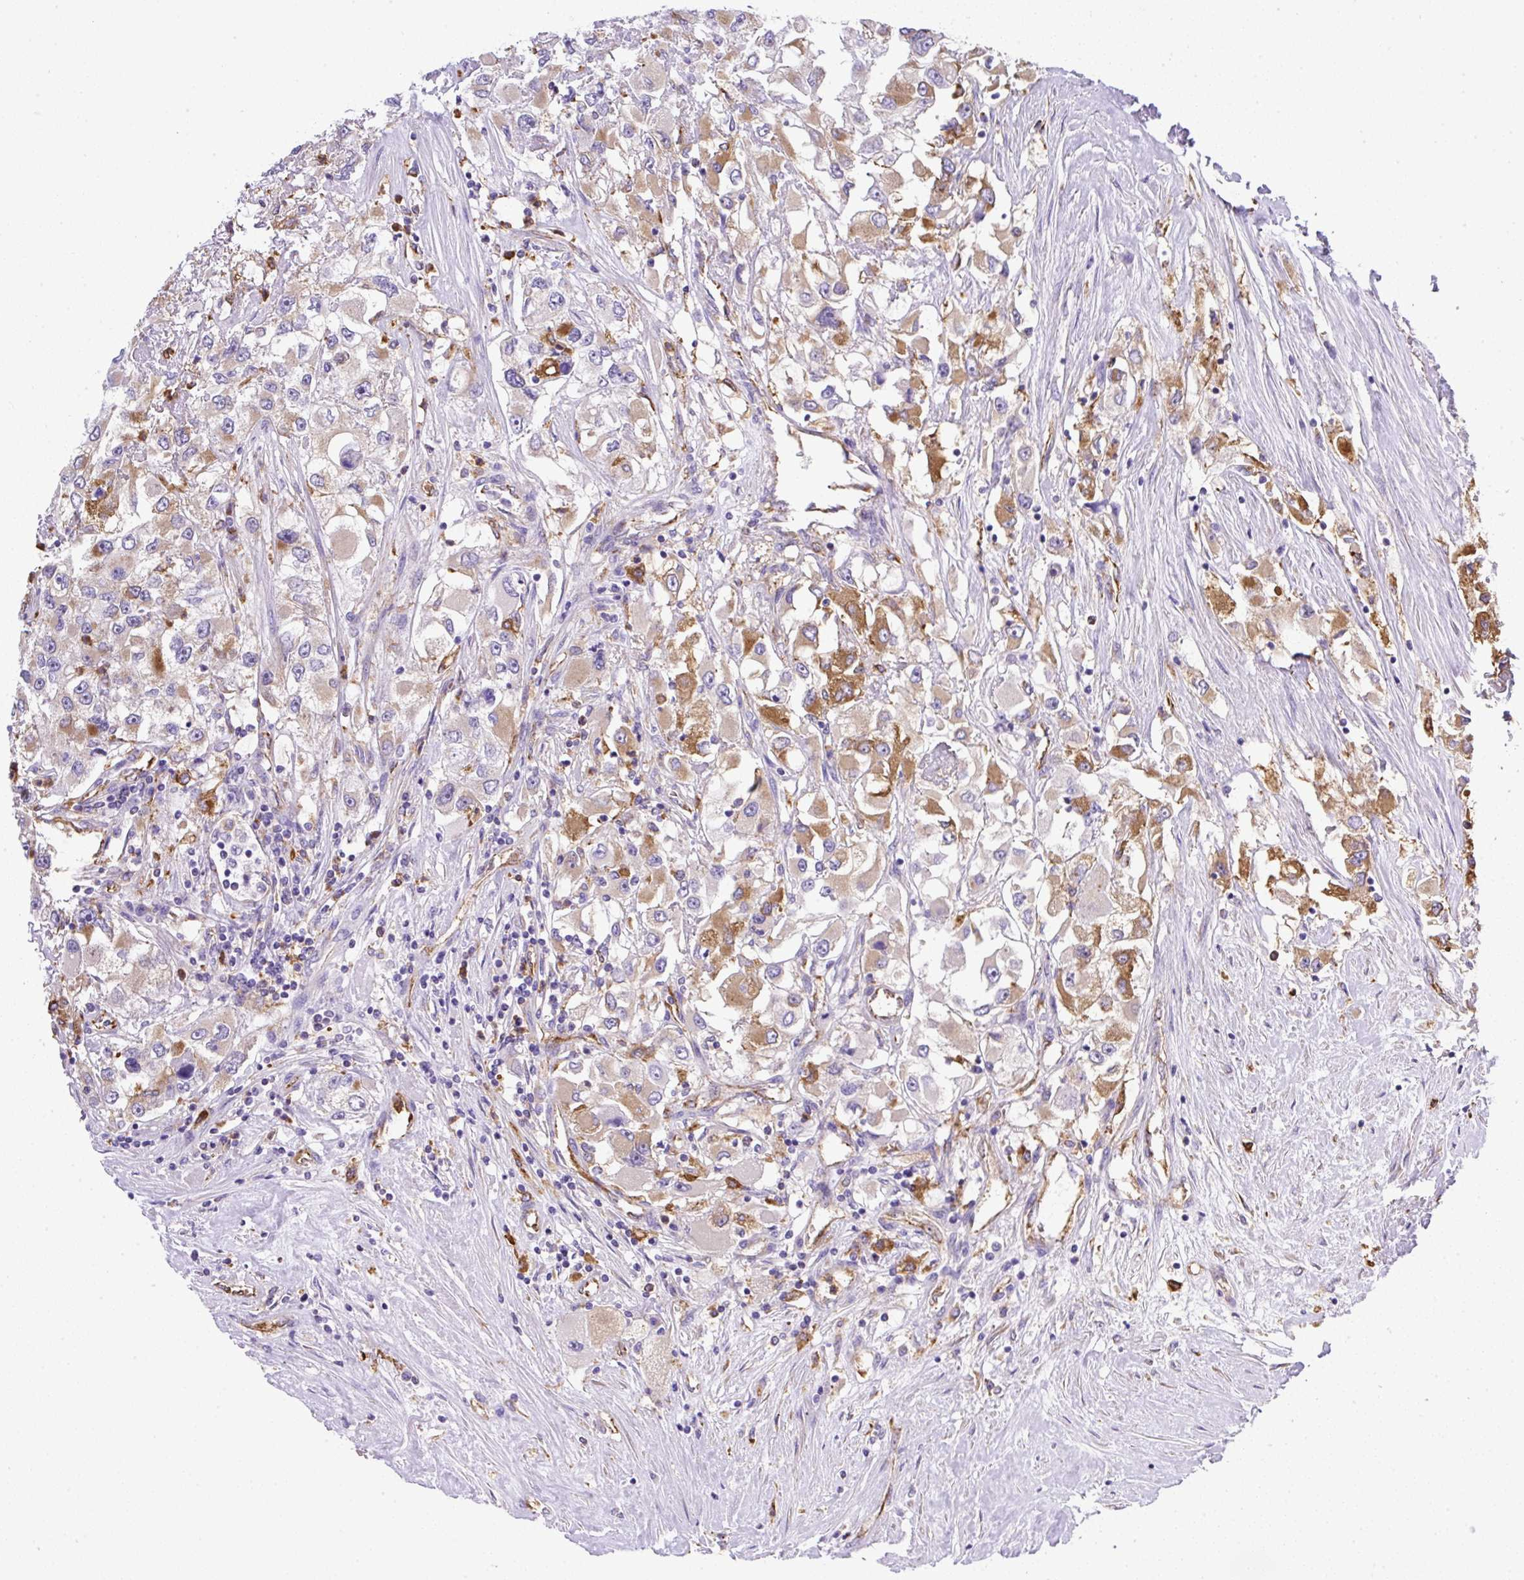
{"staining": {"intensity": "moderate", "quantity": "25%-75%", "location": "cytoplasmic/membranous"}, "tissue": "renal cancer", "cell_type": "Tumor cells", "image_type": "cancer", "snomed": [{"axis": "morphology", "description": "Adenocarcinoma, NOS"}, {"axis": "topography", "description": "Kidney"}], "caption": "An image showing moderate cytoplasmic/membranous positivity in about 25%-75% of tumor cells in renal cancer (adenocarcinoma), as visualized by brown immunohistochemical staining.", "gene": "MAGEB5", "patient": {"sex": "female", "age": 52}}